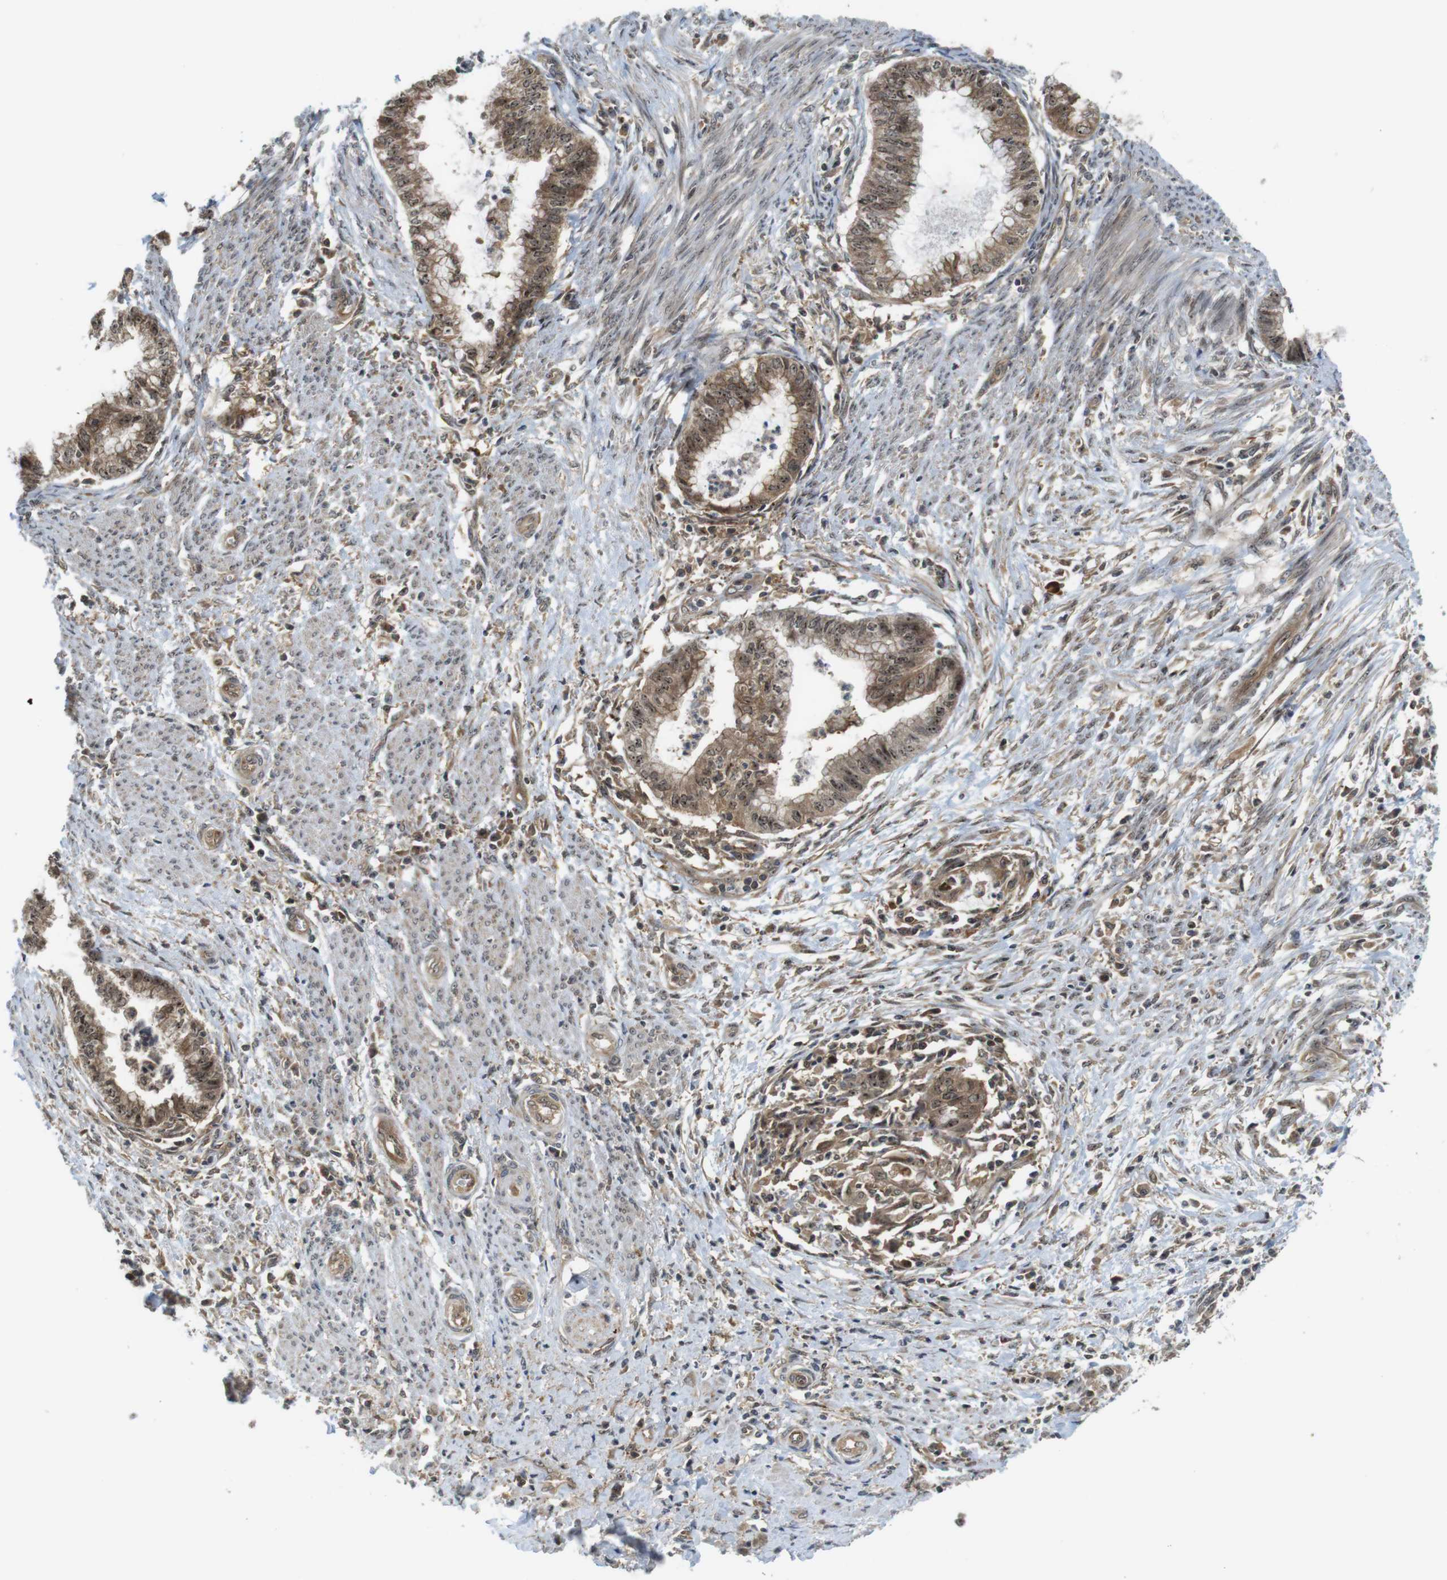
{"staining": {"intensity": "moderate", "quantity": ">75%", "location": "cytoplasmic/membranous,nuclear"}, "tissue": "endometrial cancer", "cell_type": "Tumor cells", "image_type": "cancer", "snomed": [{"axis": "morphology", "description": "Necrosis, NOS"}, {"axis": "morphology", "description": "Adenocarcinoma, NOS"}, {"axis": "topography", "description": "Endometrium"}], "caption": "Protein staining displays moderate cytoplasmic/membranous and nuclear positivity in about >75% of tumor cells in endometrial adenocarcinoma.", "gene": "CC2D1A", "patient": {"sex": "female", "age": 79}}